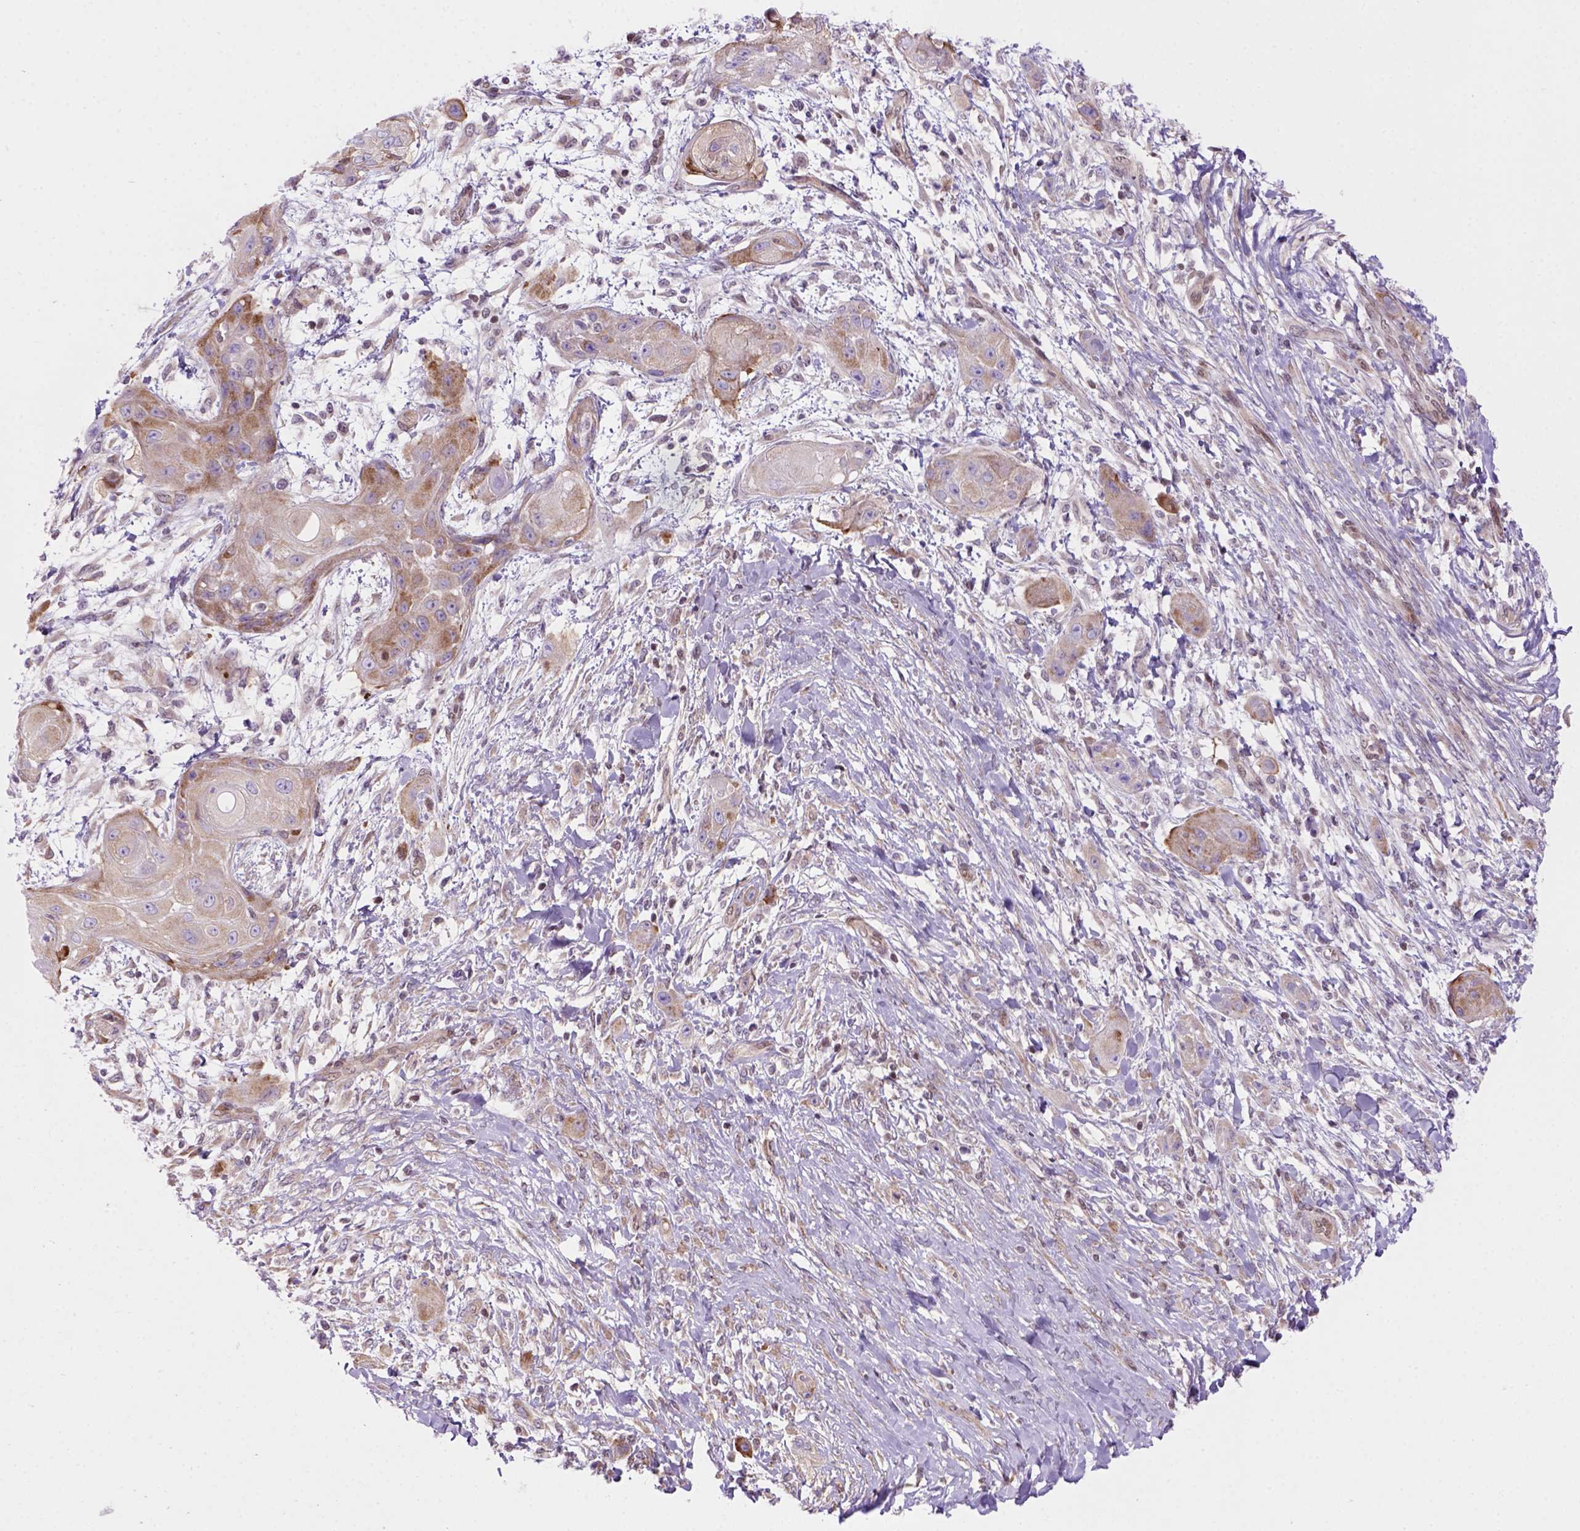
{"staining": {"intensity": "moderate", "quantity": "25%-75%", "location": "cytoplasmic/membranous"}, "tissue": "skin cancer", "cell_type": "Tumor cells", "image_type": "cancer", "snomed": [{"axis": "morphology", "description": "Squamous cell carcinoma, NOS"}, {"axis": "topography", "description": "Skin"}], "caption": "The image demonstrates immunohistochemical staining of squamous cell carcinoma (skin). There is moderate cytoplasmic/membranous staining is identified in about 25%-75% of tumor cells.", "gene": "MGMT", "patient": {"sex": "male", "age": 62}}